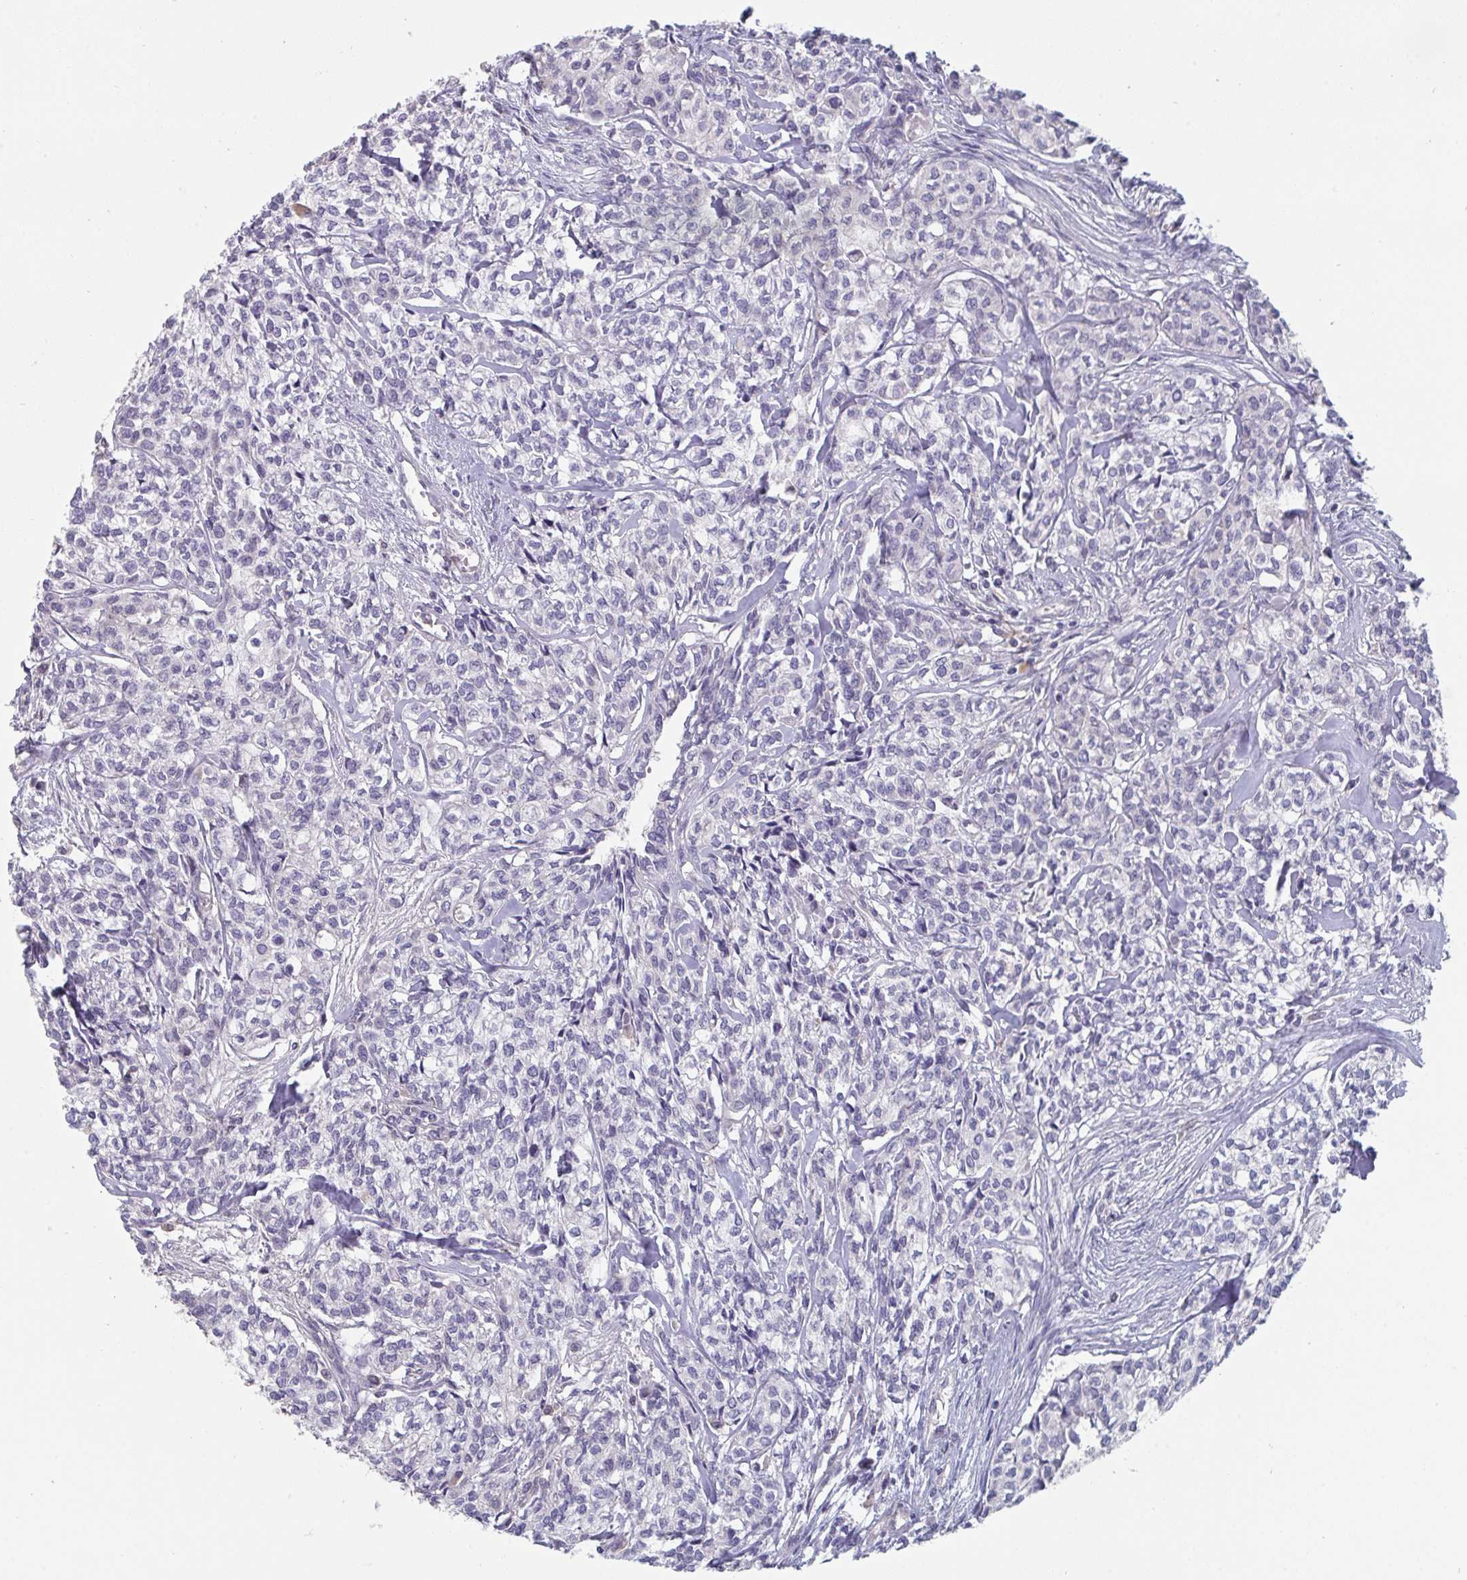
{"staining": {"intensity": "negative", "quantity": "none", "location": "none"}, "tissue": "head and neck cancer", "cell_type": "Tumor cells", "image_type": "cancer", "snomed": [{"axis": "morphology", "description": "Adenocarcinoma, NOS"}, {"axis": "topography", "description": "Head-Neck"}], "caption": "Tumor cells are negative for brown protein staining in head and neck cancer.", "gene": "PTPRD", "patient": {"sex": "male", "age": 81}}